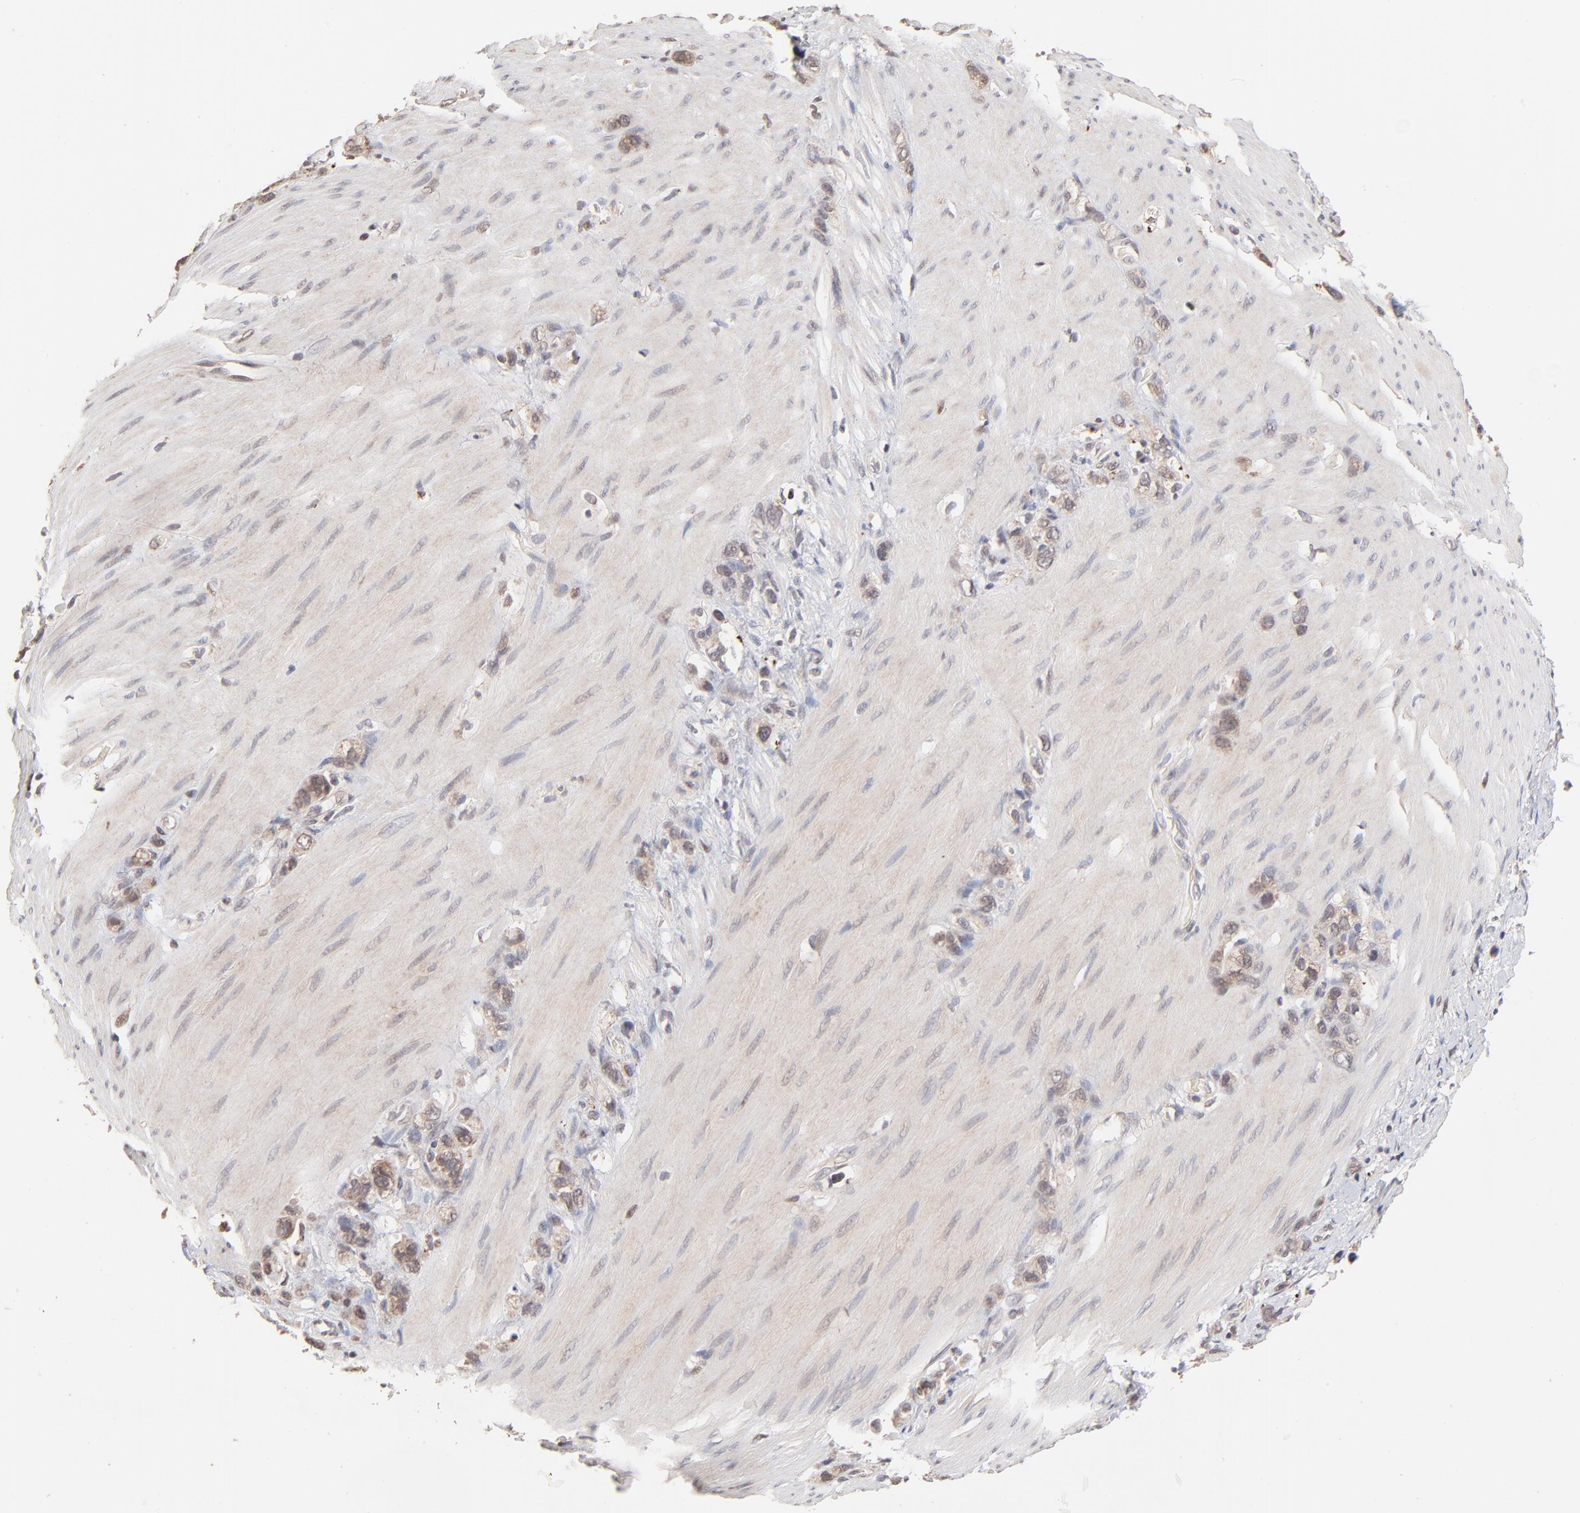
{"staining": {"intensity": "weak", "quantity": "25%-75%", "location": "cytoplasmic/membranous"}, "tissue": "stomach cancer", "cell_type": "Tumor cells", "image_type": "cancer", "snomed": [{"axis": "morphology", "description": "Normal tissue, NOS"}, {"axis": "morphology", "description": "Adenocarcinoma, NOS"}, {"axis": "morphology", "description": "Adenocarcinoma, High grade"}, {"axis": "topography", "description": "Stomach, upper"}, {"axis": "topography", "description": "Stomach"}], "caption": "Immunohistochemistry (IHC) histopathology image of stomach adenocarcinoma stained for a protein (brown), which displays low levels of weak cytoplasmic/membranous expression in approximately 25%-75% of tumor cells.", "gene": "MSL2", "patient": {"sex": "female", "age": 65}}